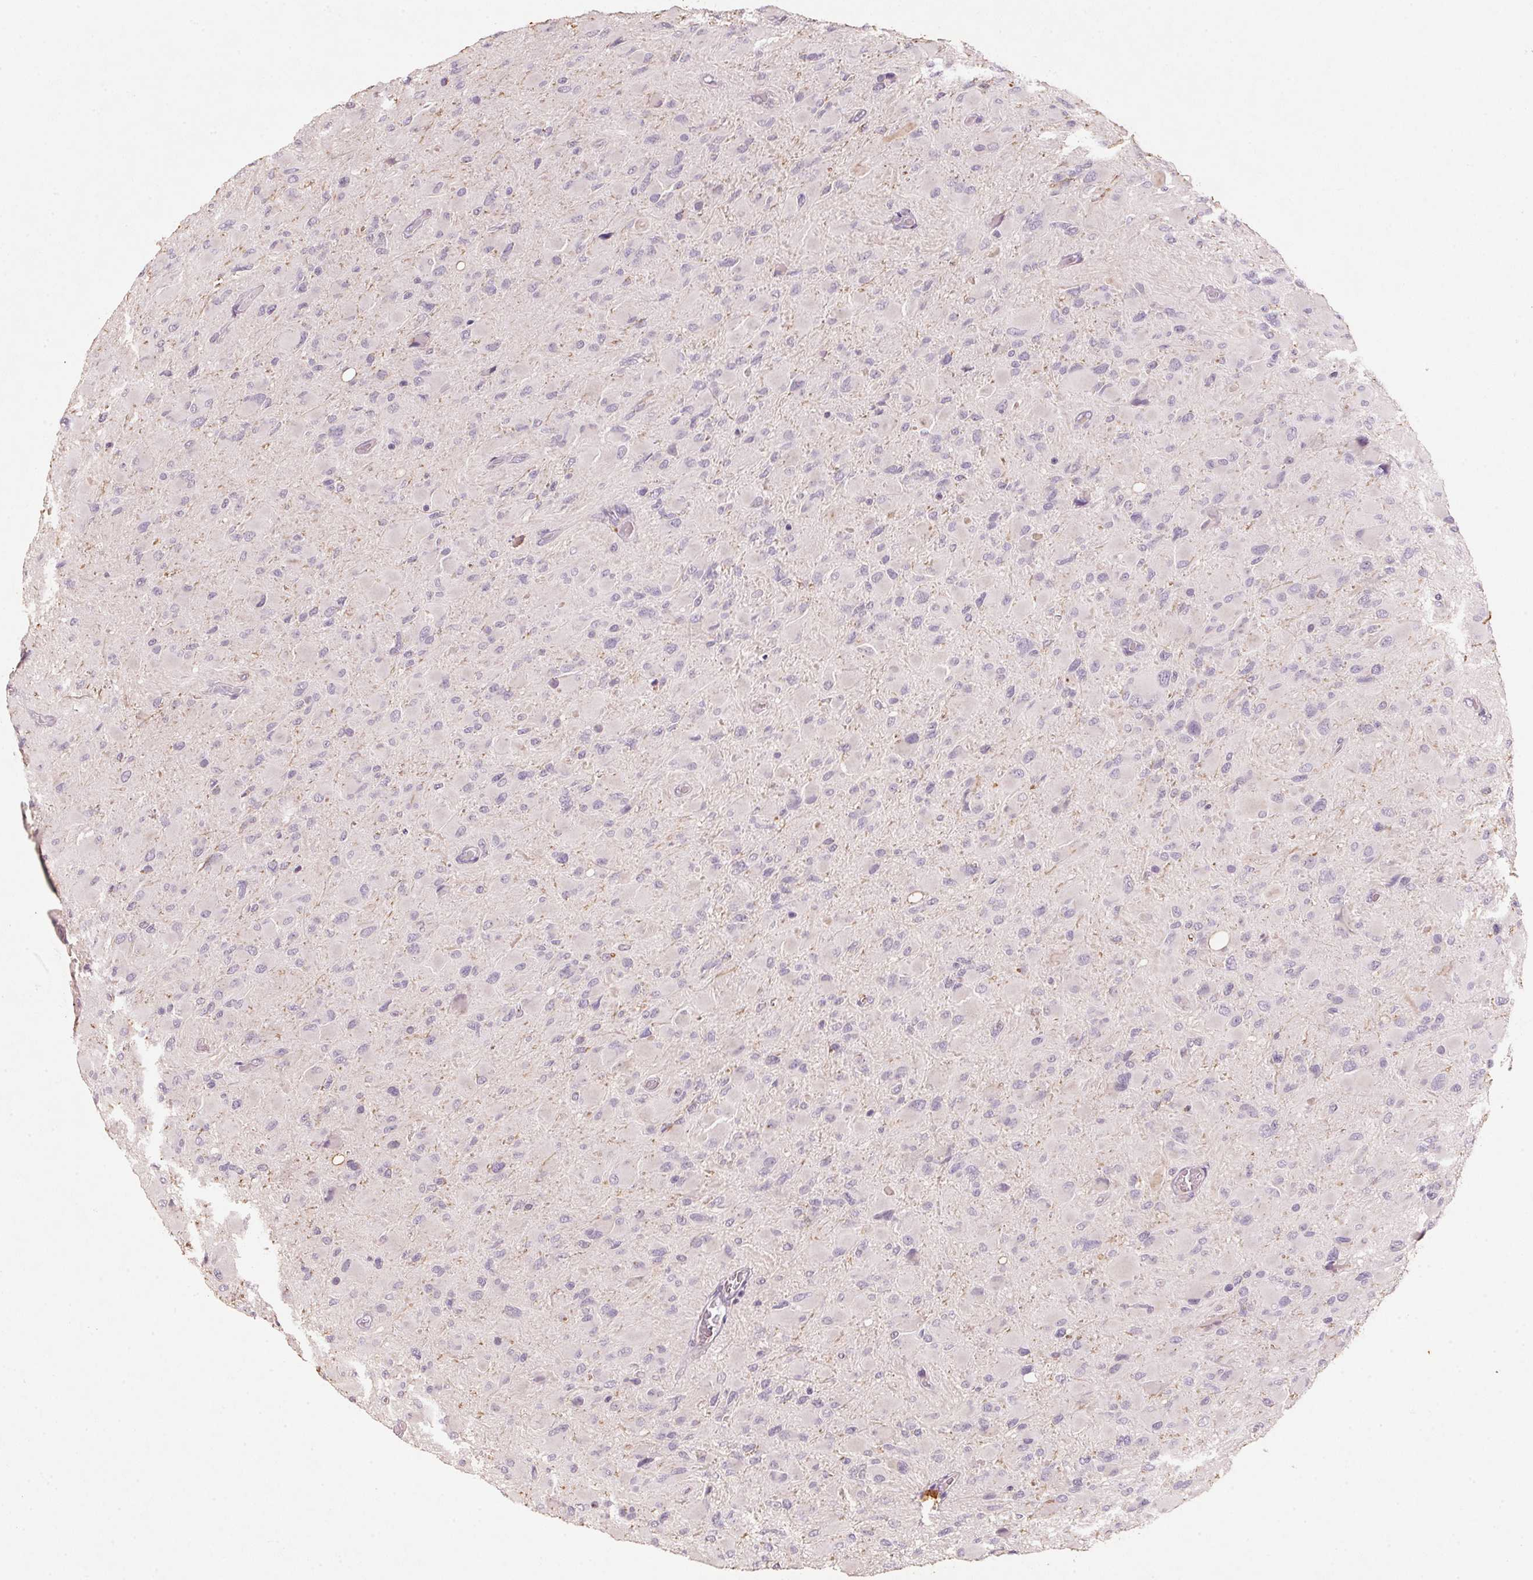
{"staining": {"intensity": "negative", "quantity": "none", "location": "none"}, "tissue": "glioma", "cell_type": "Tumor cells", "image_type": "cancer", "snomed": [{"axis": "morphology", "description": "Glioma, malignant, High grade"}, {"axis": "topography", "description": "Cerebral cortex"}], "caption": "Immunohistochemistry of human malignant high-grade glioma reveals no expression in tumor cells.", "gene": "CXCL5", "patient": {"sex": "female", "age": 36}}